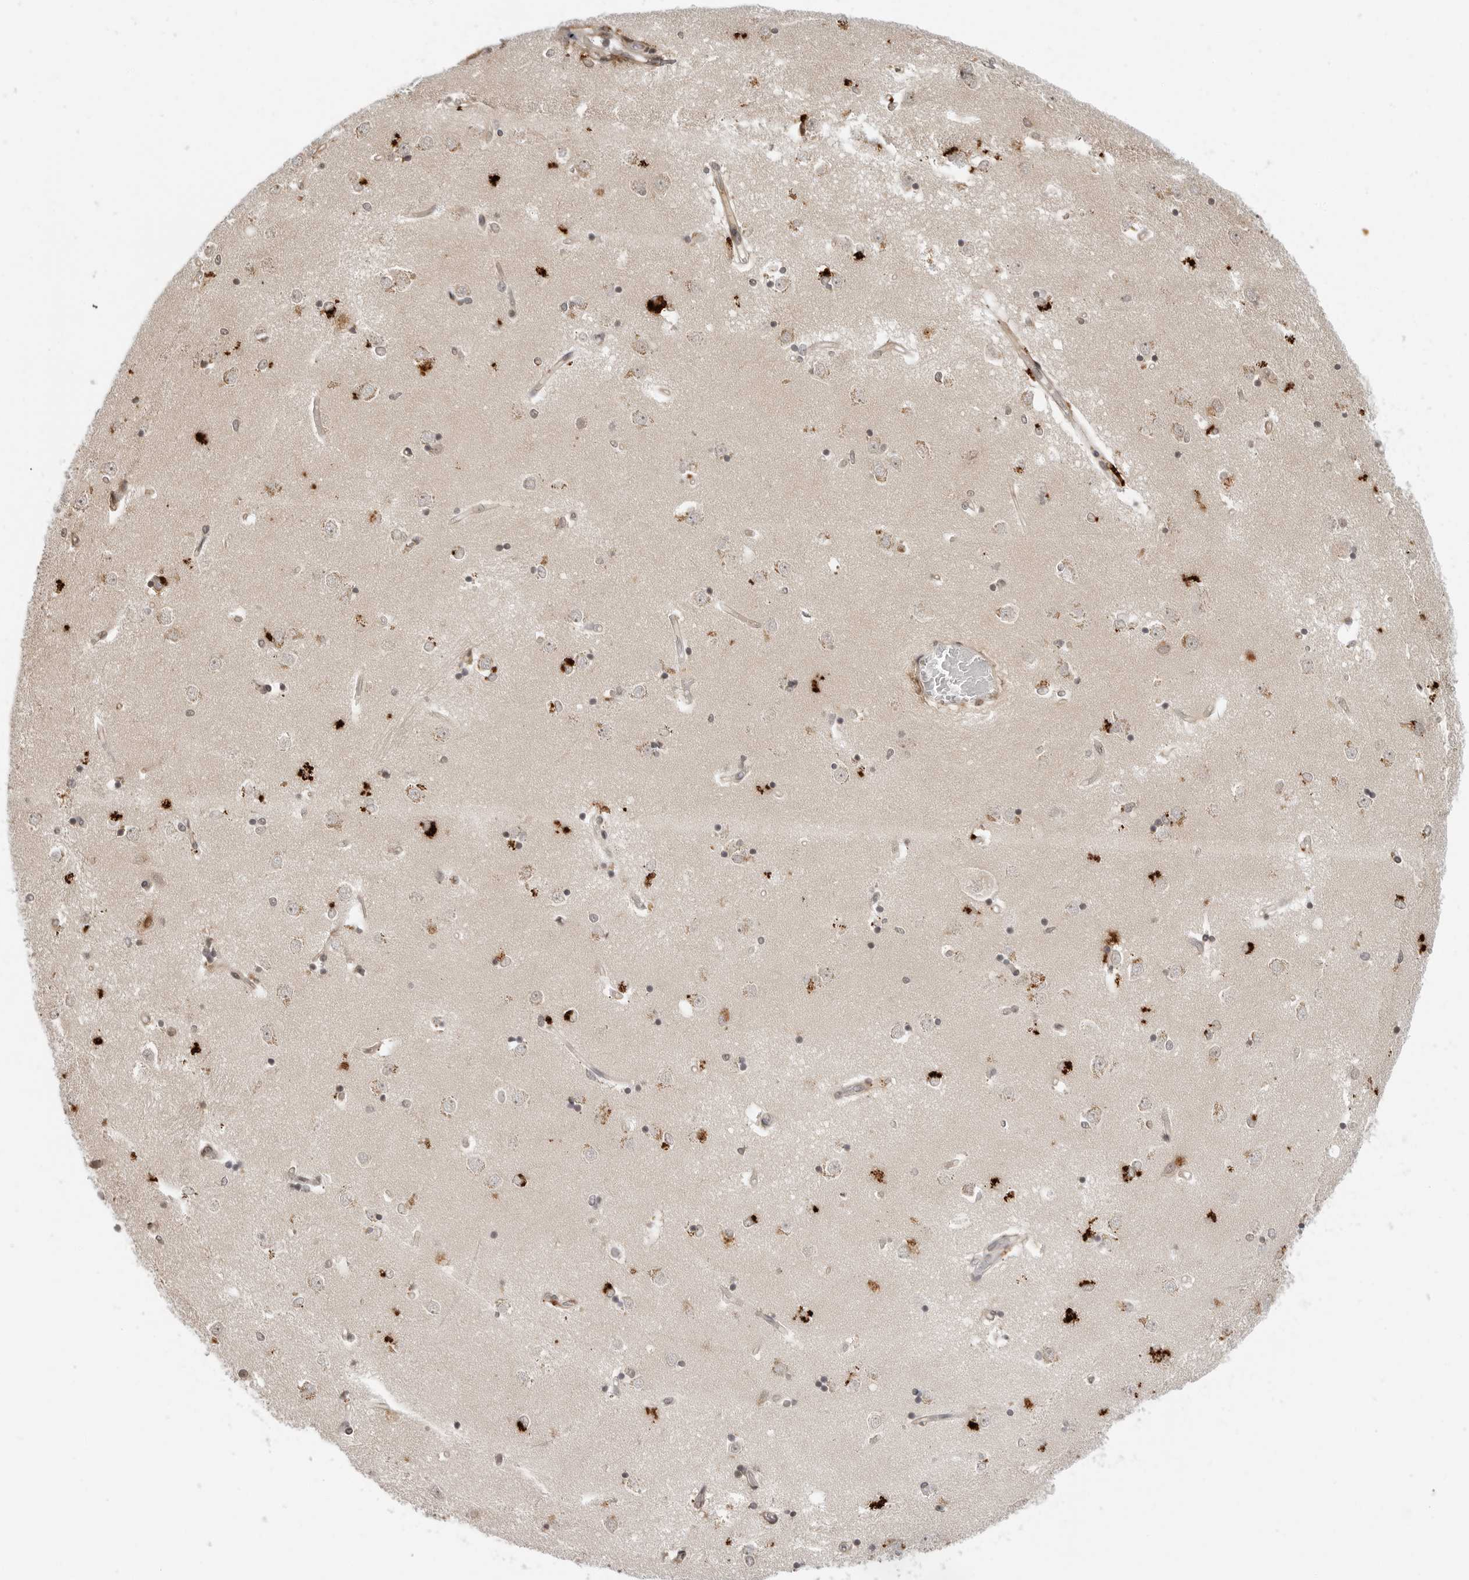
{"staining": {"intensity": "strong", "quantity": "<25%", "location": "cytoplasmic/membranous"}, "tissue": "caudate", "cell_type": "Glial cells", "image_type": "normal", "snomed": [{"axis": "morphology", "description": "Normal tissue, NOS"}, {"axis": "topography", "description": "Lateral ventricle wall"}], "caption": "Strong cytoplasmic/membranous staining for a protein is identified in about <25% of glial cells of benign caudate using immunohistochemistry (IHC).", "gene": "TIPRL", "patient": {"sex": "male", "age": 45}}